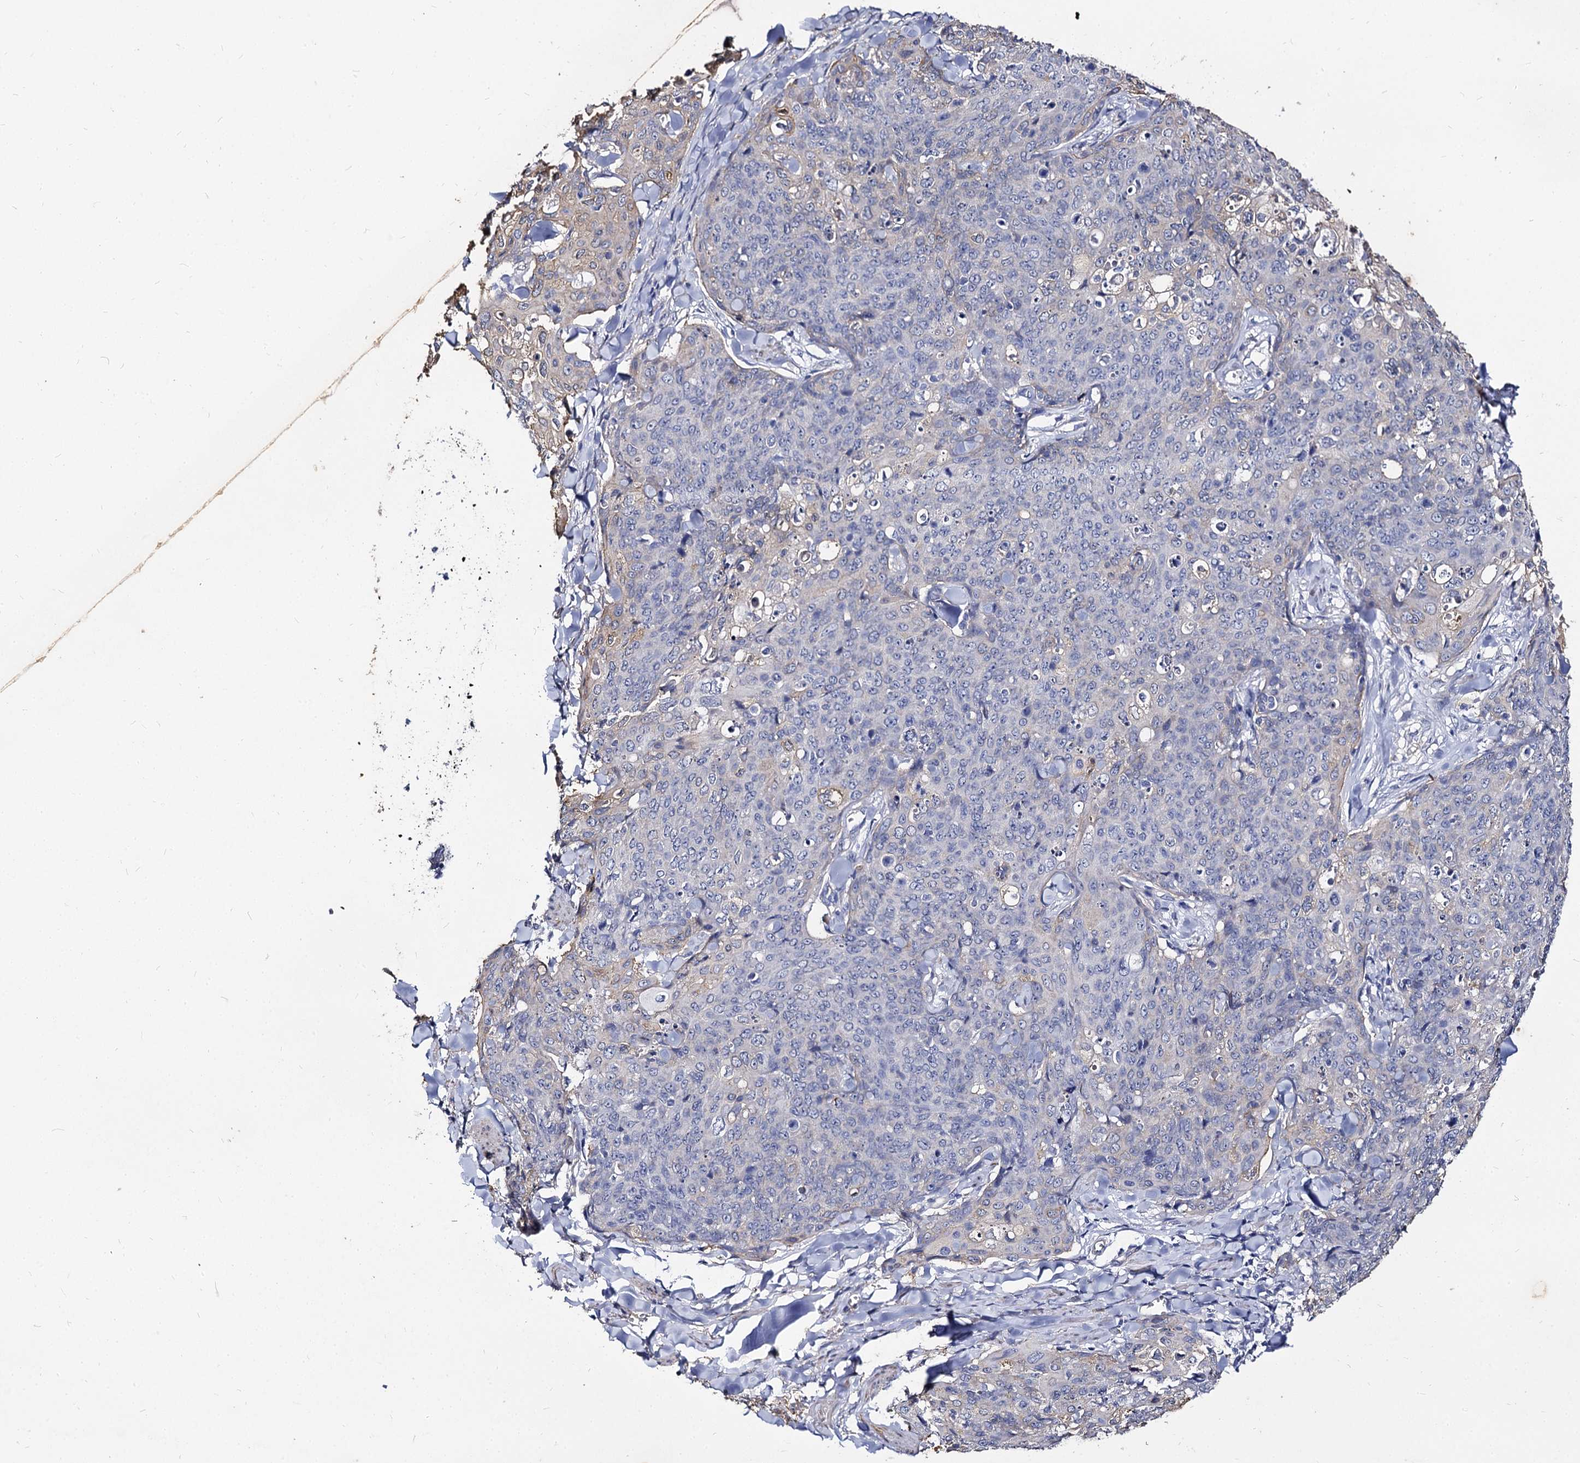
{"staining": {"intensity": "negative", "quantity": "none", "location": "none"}, "tissue": "skin cancer", "cell_type": "Tumor cells", "image_type": "cancer", "snomed": [{"axis": "morphology", "description": "Squamous cell carcinoma, NOS"}, {"axis": "topography", "description": "Skin"}, {"axis": "topography", "description": "Vulva"}], "caption": "Immunohistochemical staining of human skin cancer (squamous cell carcinoma) demonstrates no significant expression in tumor cells.", "gene": "CBFB", "patient": {"sex": "female", "age": 85}}